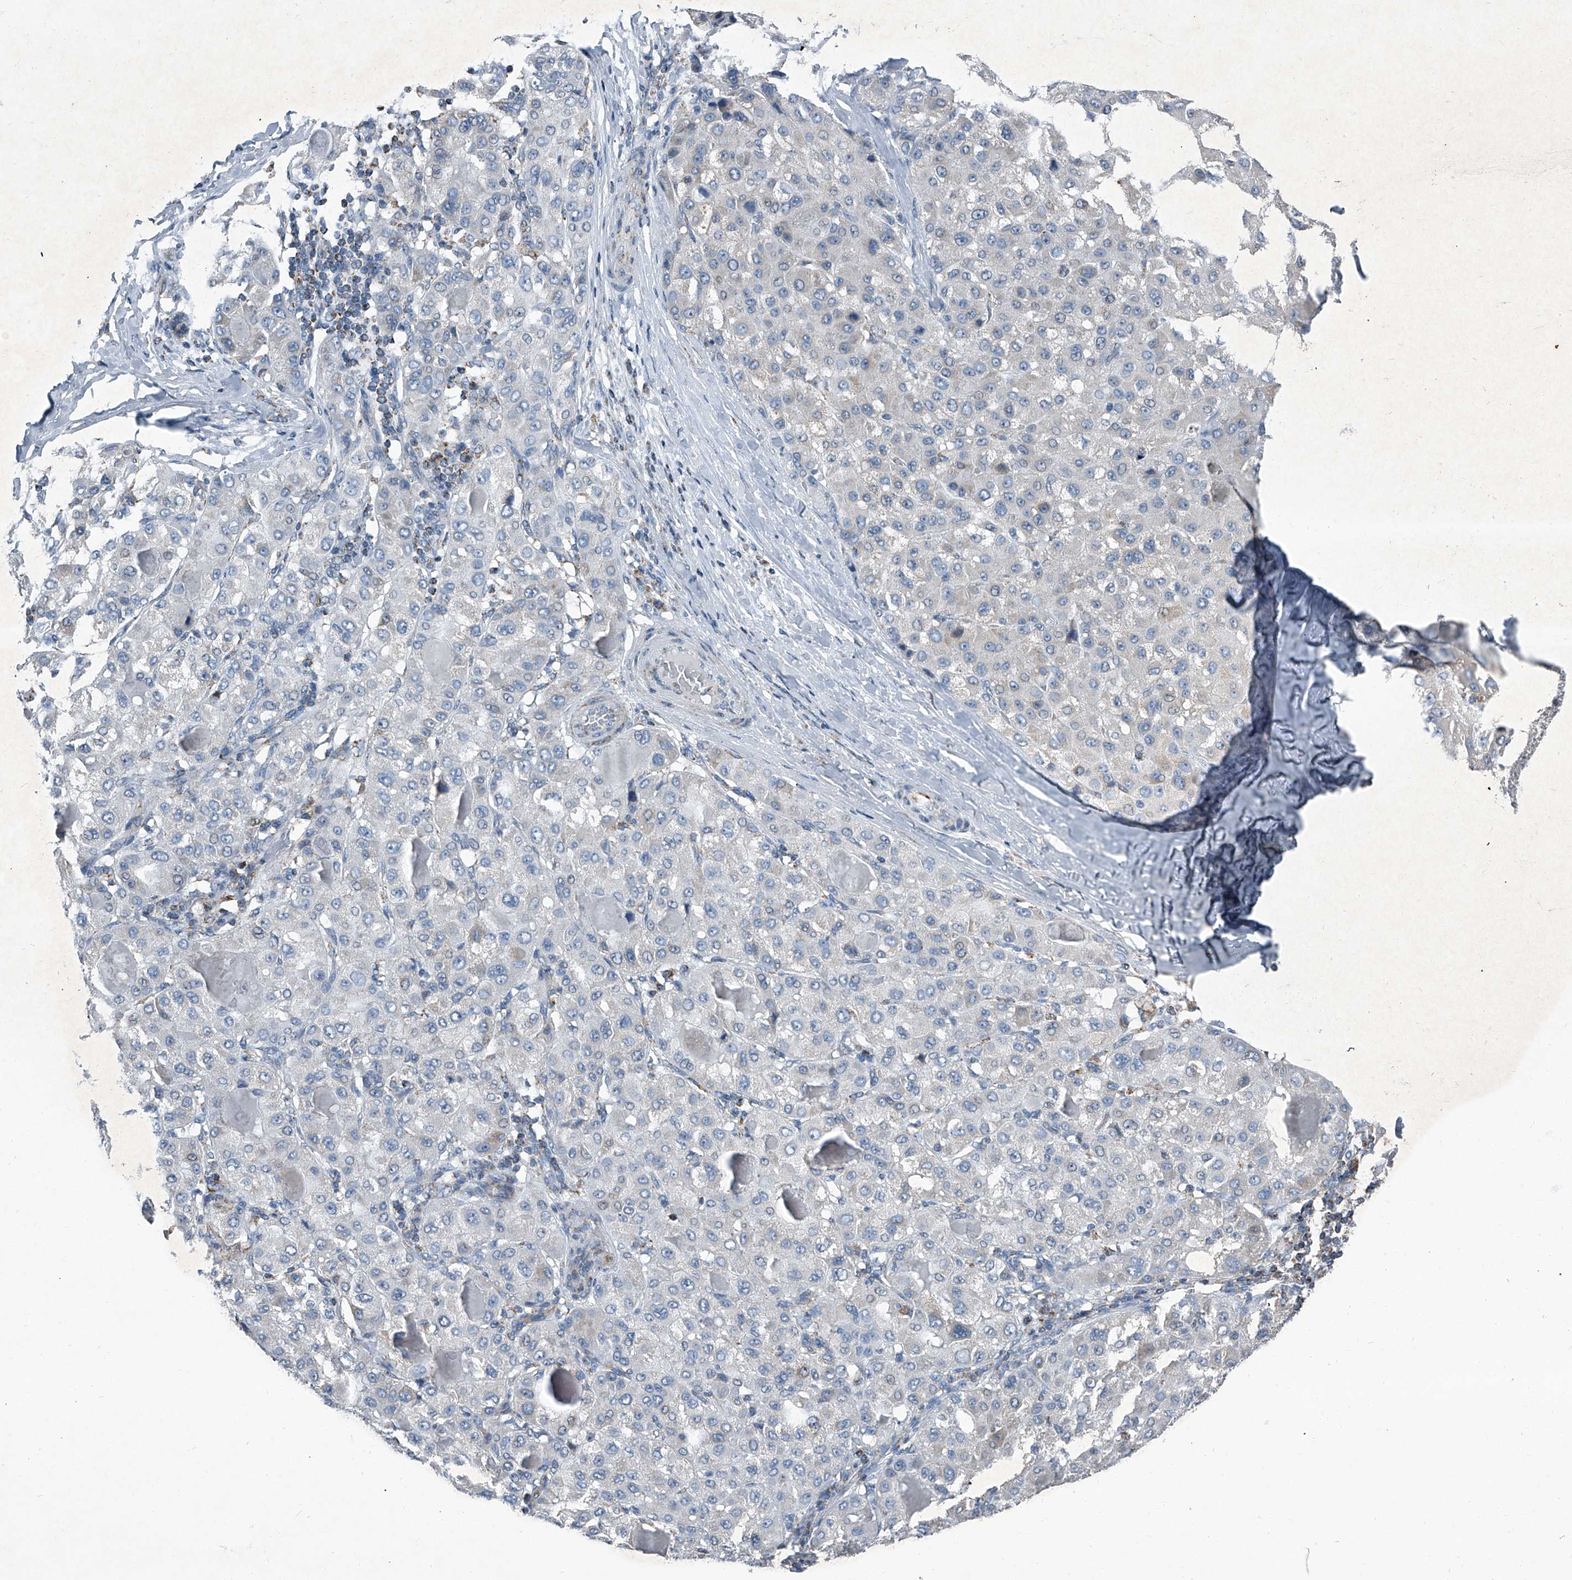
{"staining": {"intensity": "negative", "quantity": "none", "location": "none"}, "tissue": "liver cancer", "cell_type": "Tumor cells", "image_type": "cancer", "snomed": [{"axis": "morphology", "description": "Carcinoma, Hepatocellular, NOS"}, {"axis": "topography", "description": "Liver"}], "caption": "Tumor cells show no significant staining in liver cancer (hepatocellular carcinoma).", "gene": "CHRNA7", "patient": {"sex": "male", "age": 80}}